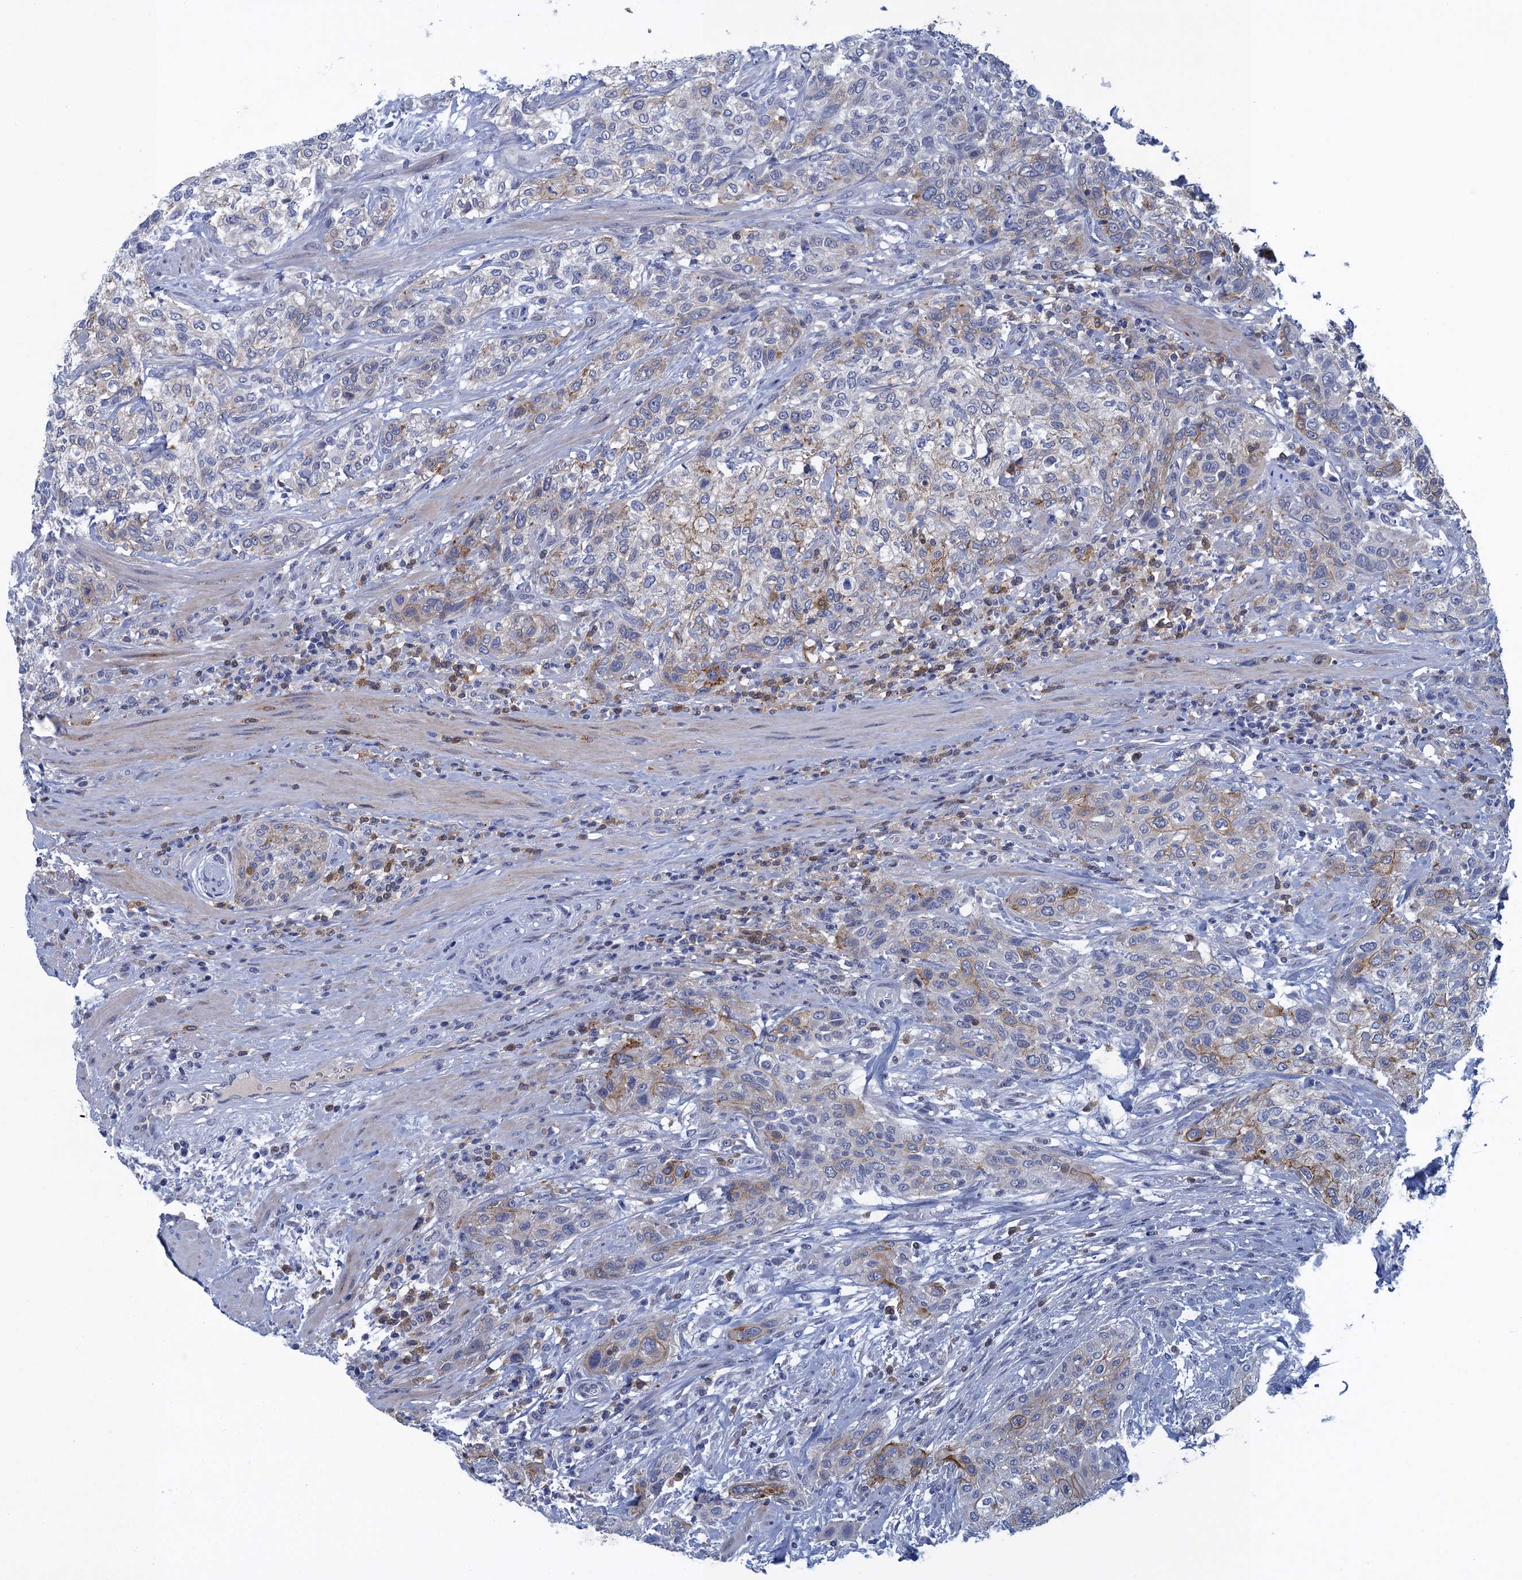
{"staining": {"intensity": "weak", "quantity": "<25%", "location": "cytoplasmic/membranous"}, "tissue": "urothelial cancer", "cell_type": "Tumor cells", "image_type": "cancer", "snomed": [{"axis": "morphology", "description": "Normal tissue, NOS"}, {"axis": "morphology", "description": "Urothelial carcinoma, NOS"}, {"axis": "topography", "description": "Urinary bladder"}, {"axis": "topography", "description": "Peripheral nerve tissue"}], "caption": "Tumor cells are negative for brown protein staining in transitional cell carcinoma.", "gene": "SCEL", "patient": {"sex": "male", "age": 35}}